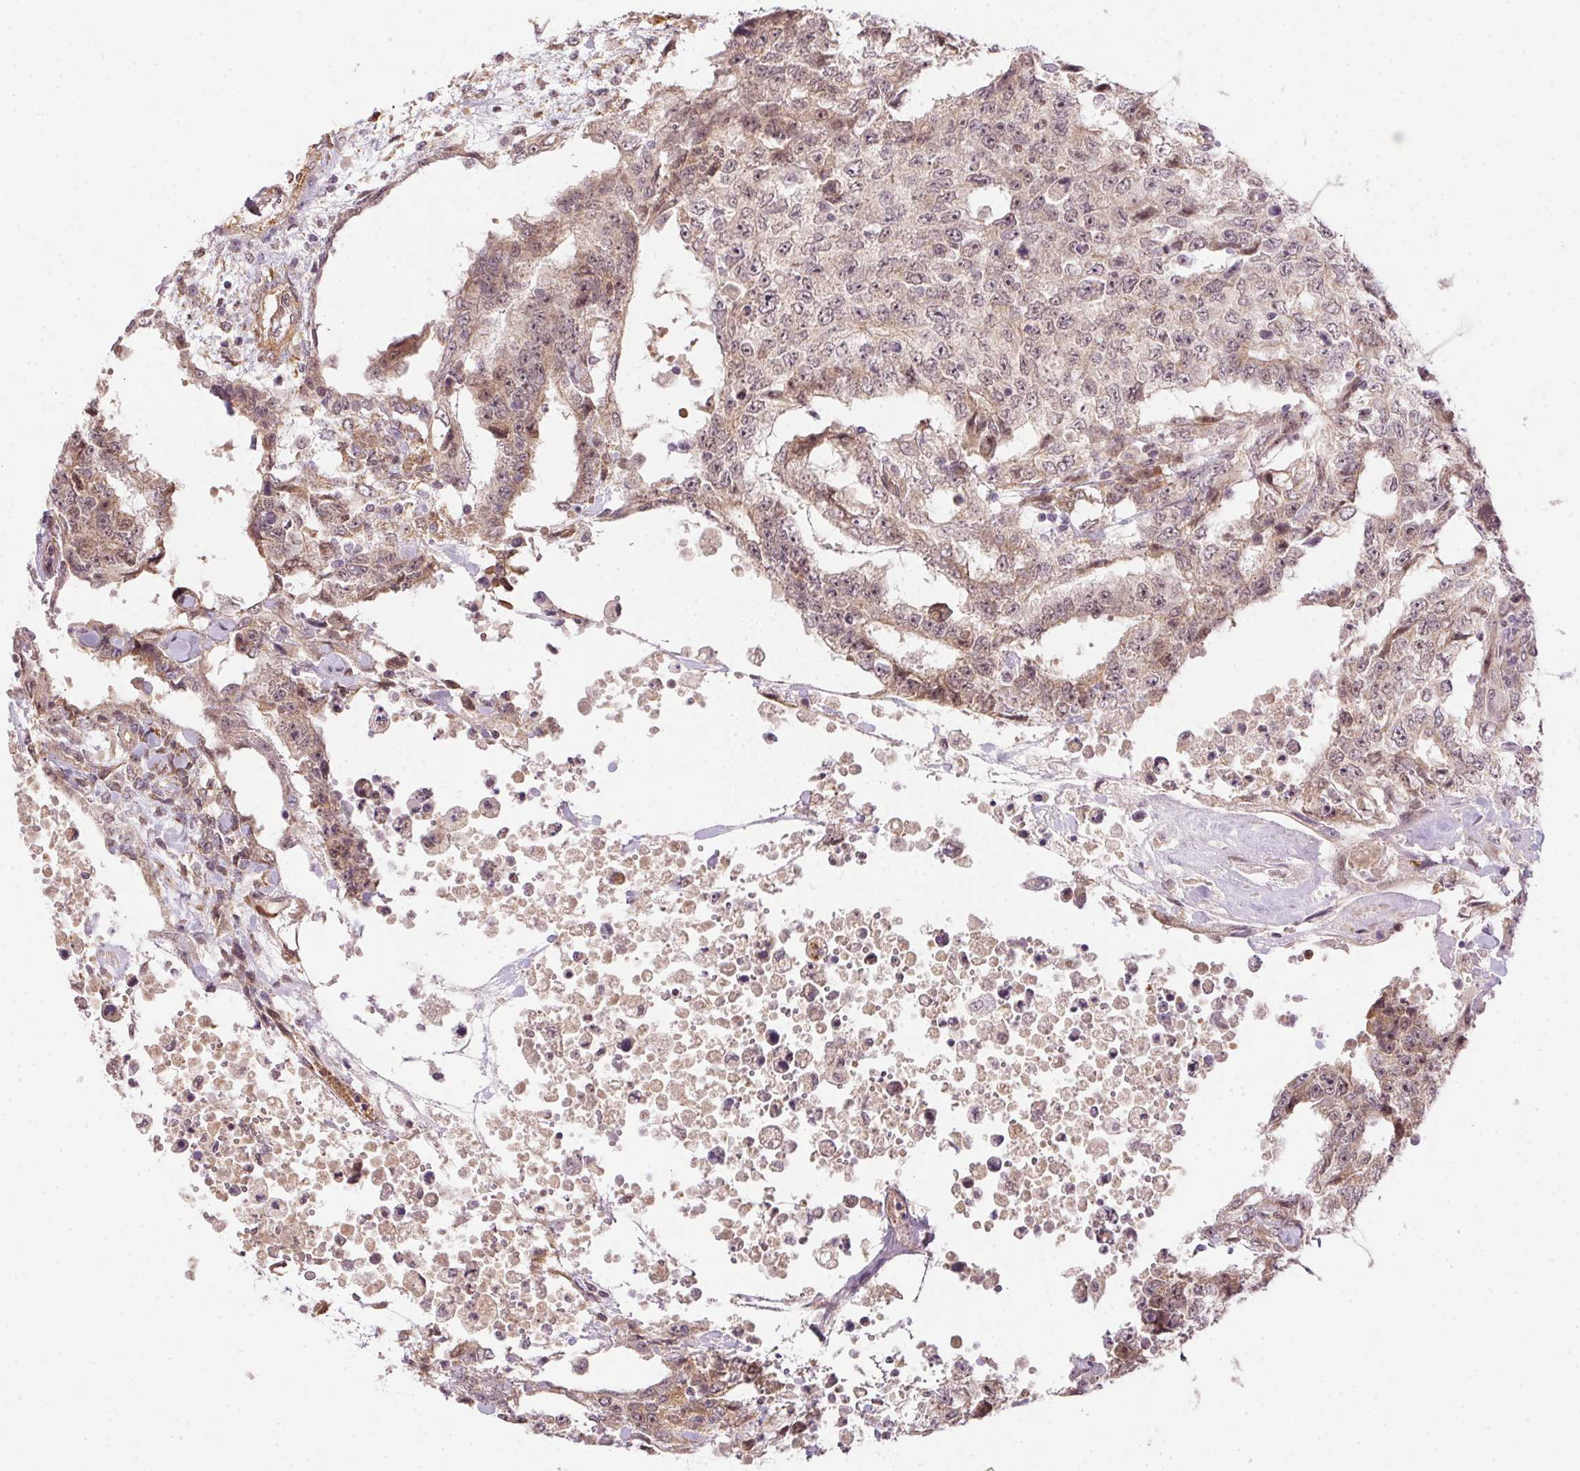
{"staining": {"intensity": "weak", "quantity": "25%-75%", "location": "cytoplasmic/membranous,nuclear"}, "tissue": "testis cancer", "cell_type": "Tumor cells", "image_type": "cancer", "snomed": [{"axis": "morphology", "description": "Carcinoma, Embryonal, NOS"}, {"axis": "topography", "description": "Testis"}], "caption": "A histopathology image of human testis embryonal carcinoma stained for a protein shows weak cytoplasmic/membranous and nuclear brown staining in tumor cells.", "gene": "CFAP92", "patient": {"sex": "male", "age": 24}}